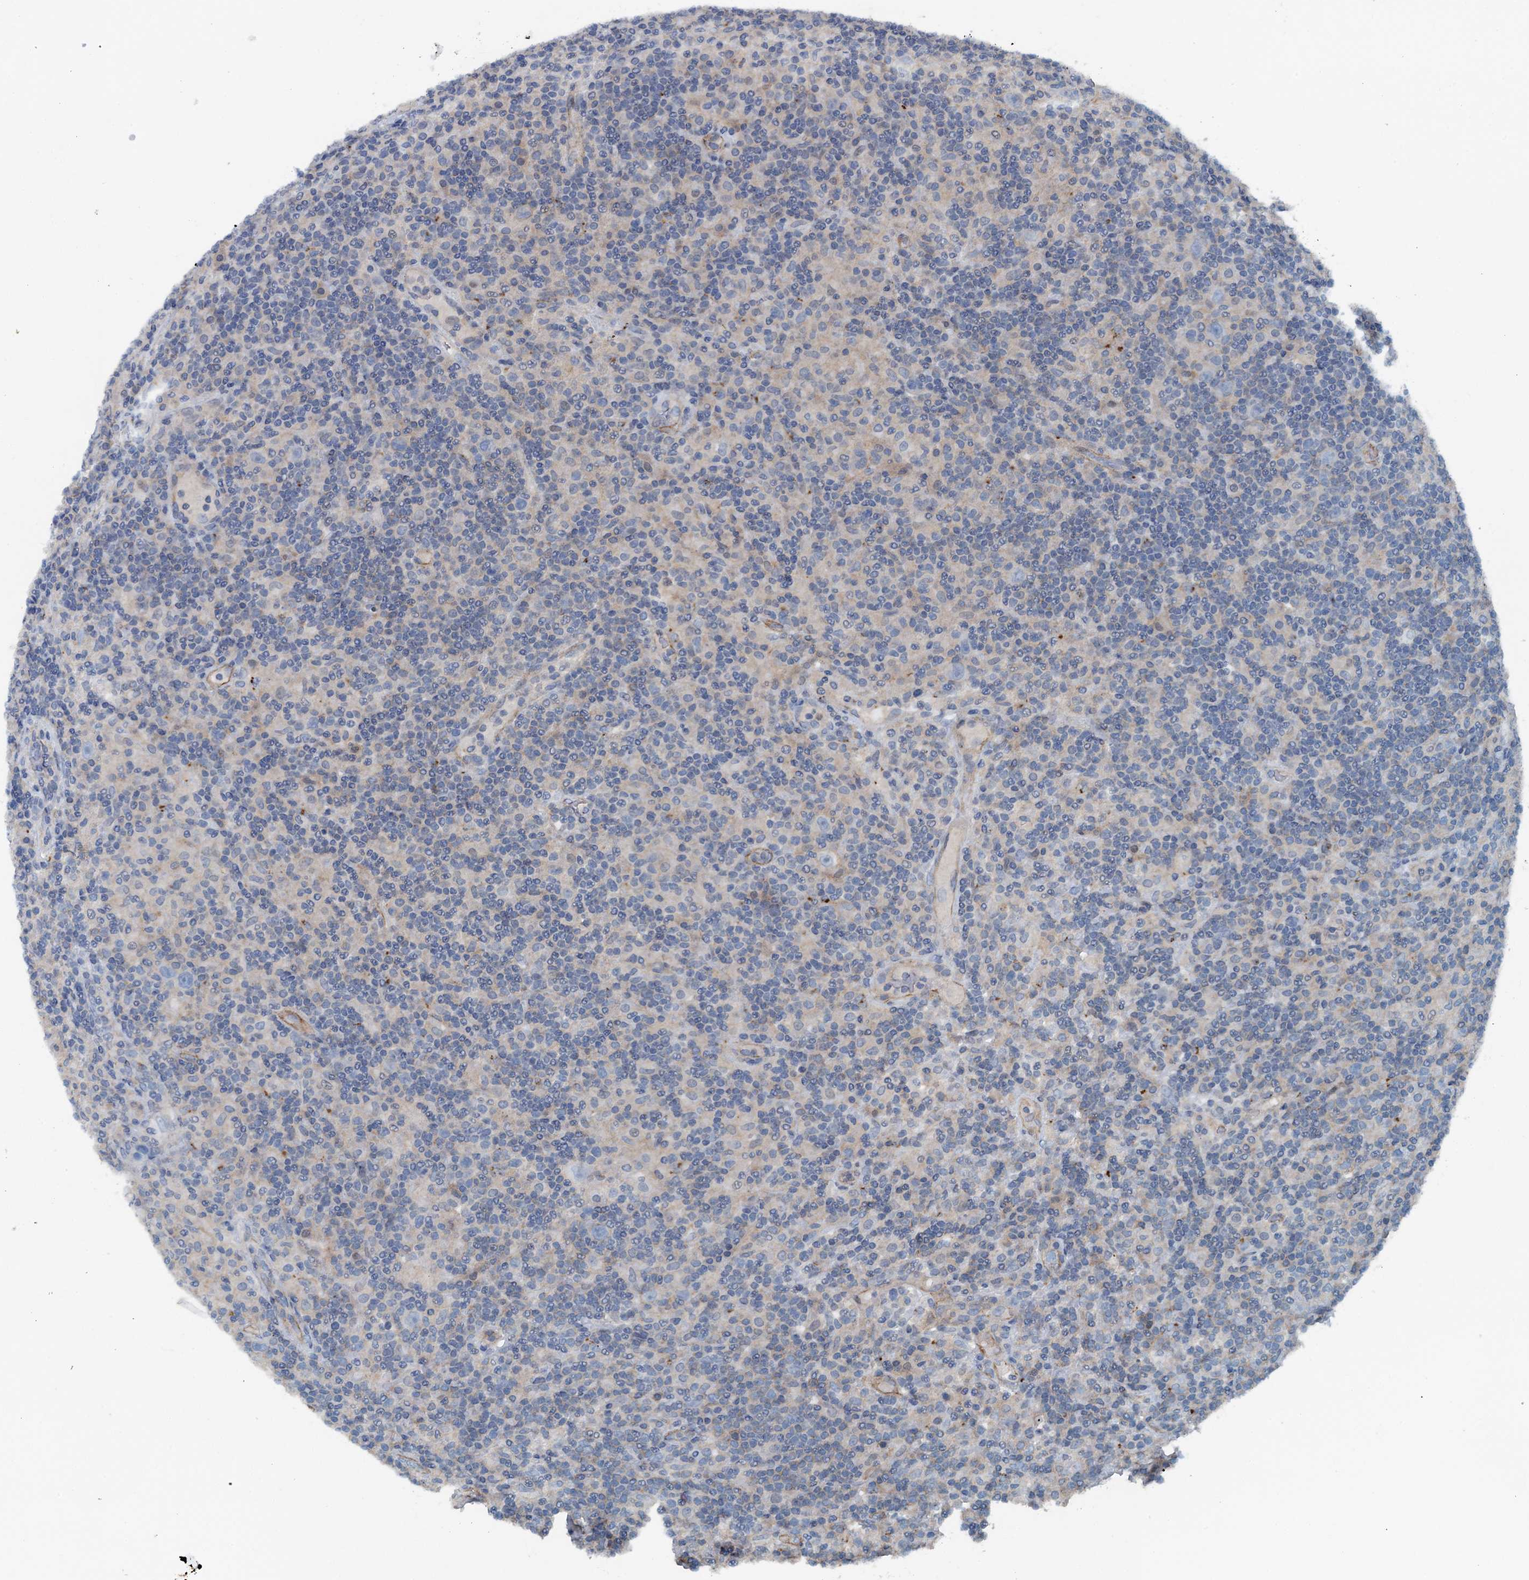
{"staining": {"intensity": "negative", "quantity": "none", "location": "none"}, "tissue": "lymphoma", "cell_type": "Tumor cells", "image_type": "cancer", "snomed": [{"axis": "morphology", "description": "Hodgkin's disease, NOS"}, {"axis": "topography", "description": "Lymph node"}], "caption": "High power microscopy photomicrograph of an immunohistochemistry histopathology image of Hodgkin's disease, revealing no significant staining in tumor cells.", "gene": "THAP10", "patient": {"sex": "male", "age": 70}}